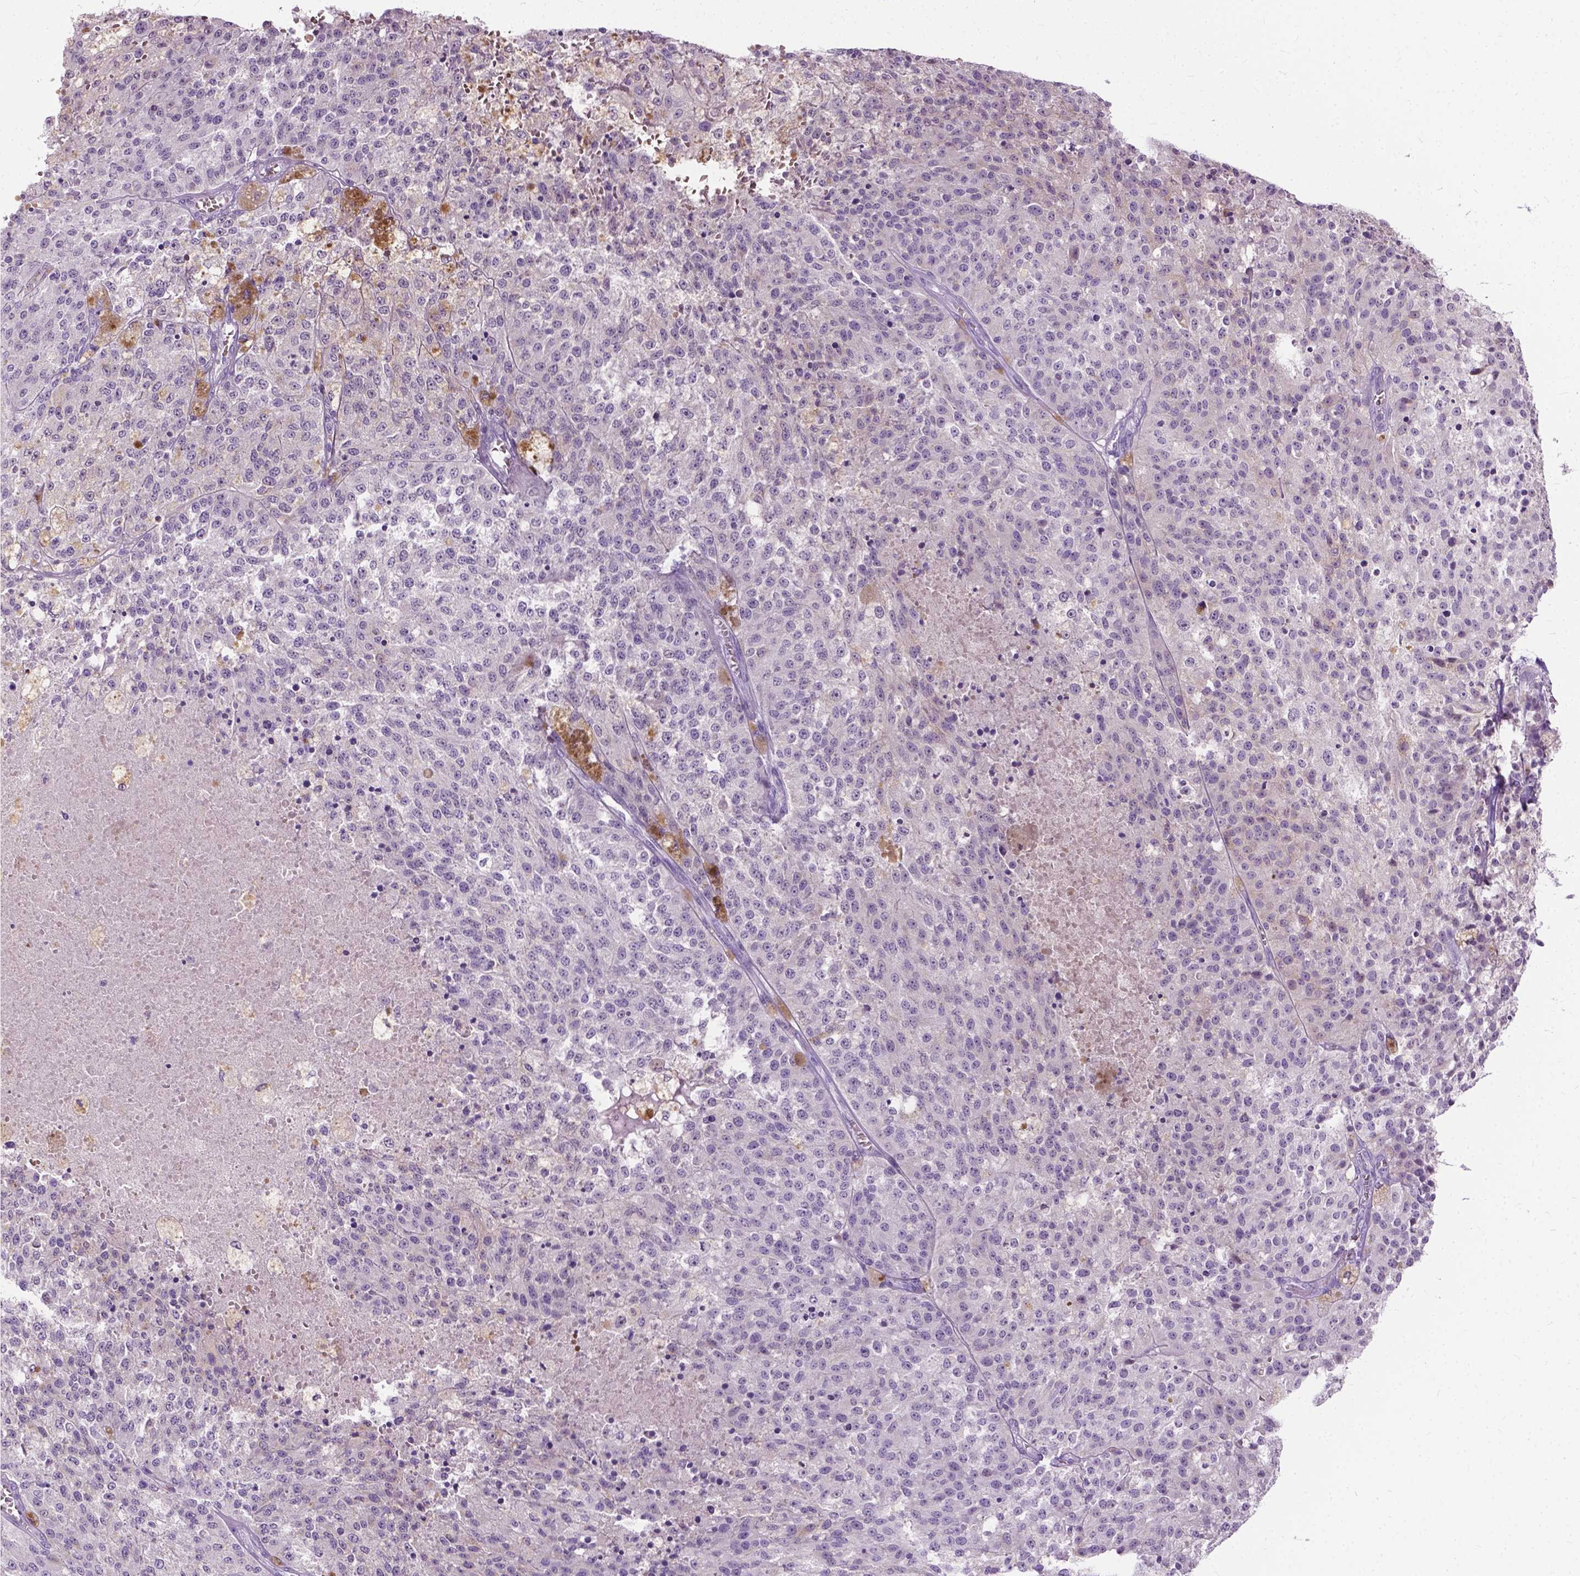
{"staining": {"intensity": "negative", "quantity": "none", "location": "none"}, "tissue": "melanoma", "cell_type": "Tumor cells", "image_type": "cancer", "snomed": [{"axis": "morphology", "description": "Malignant melanoma, Metastatic site"}, {"axis": "topography", "description": "Lymph node"}], "caption": "Malignant melanoma (metastatic site) stained for a protein using IHC reveals no staining tumor cells.", "gene": "GPR37L1", "patient": {"sex": "female", "age": 64}}